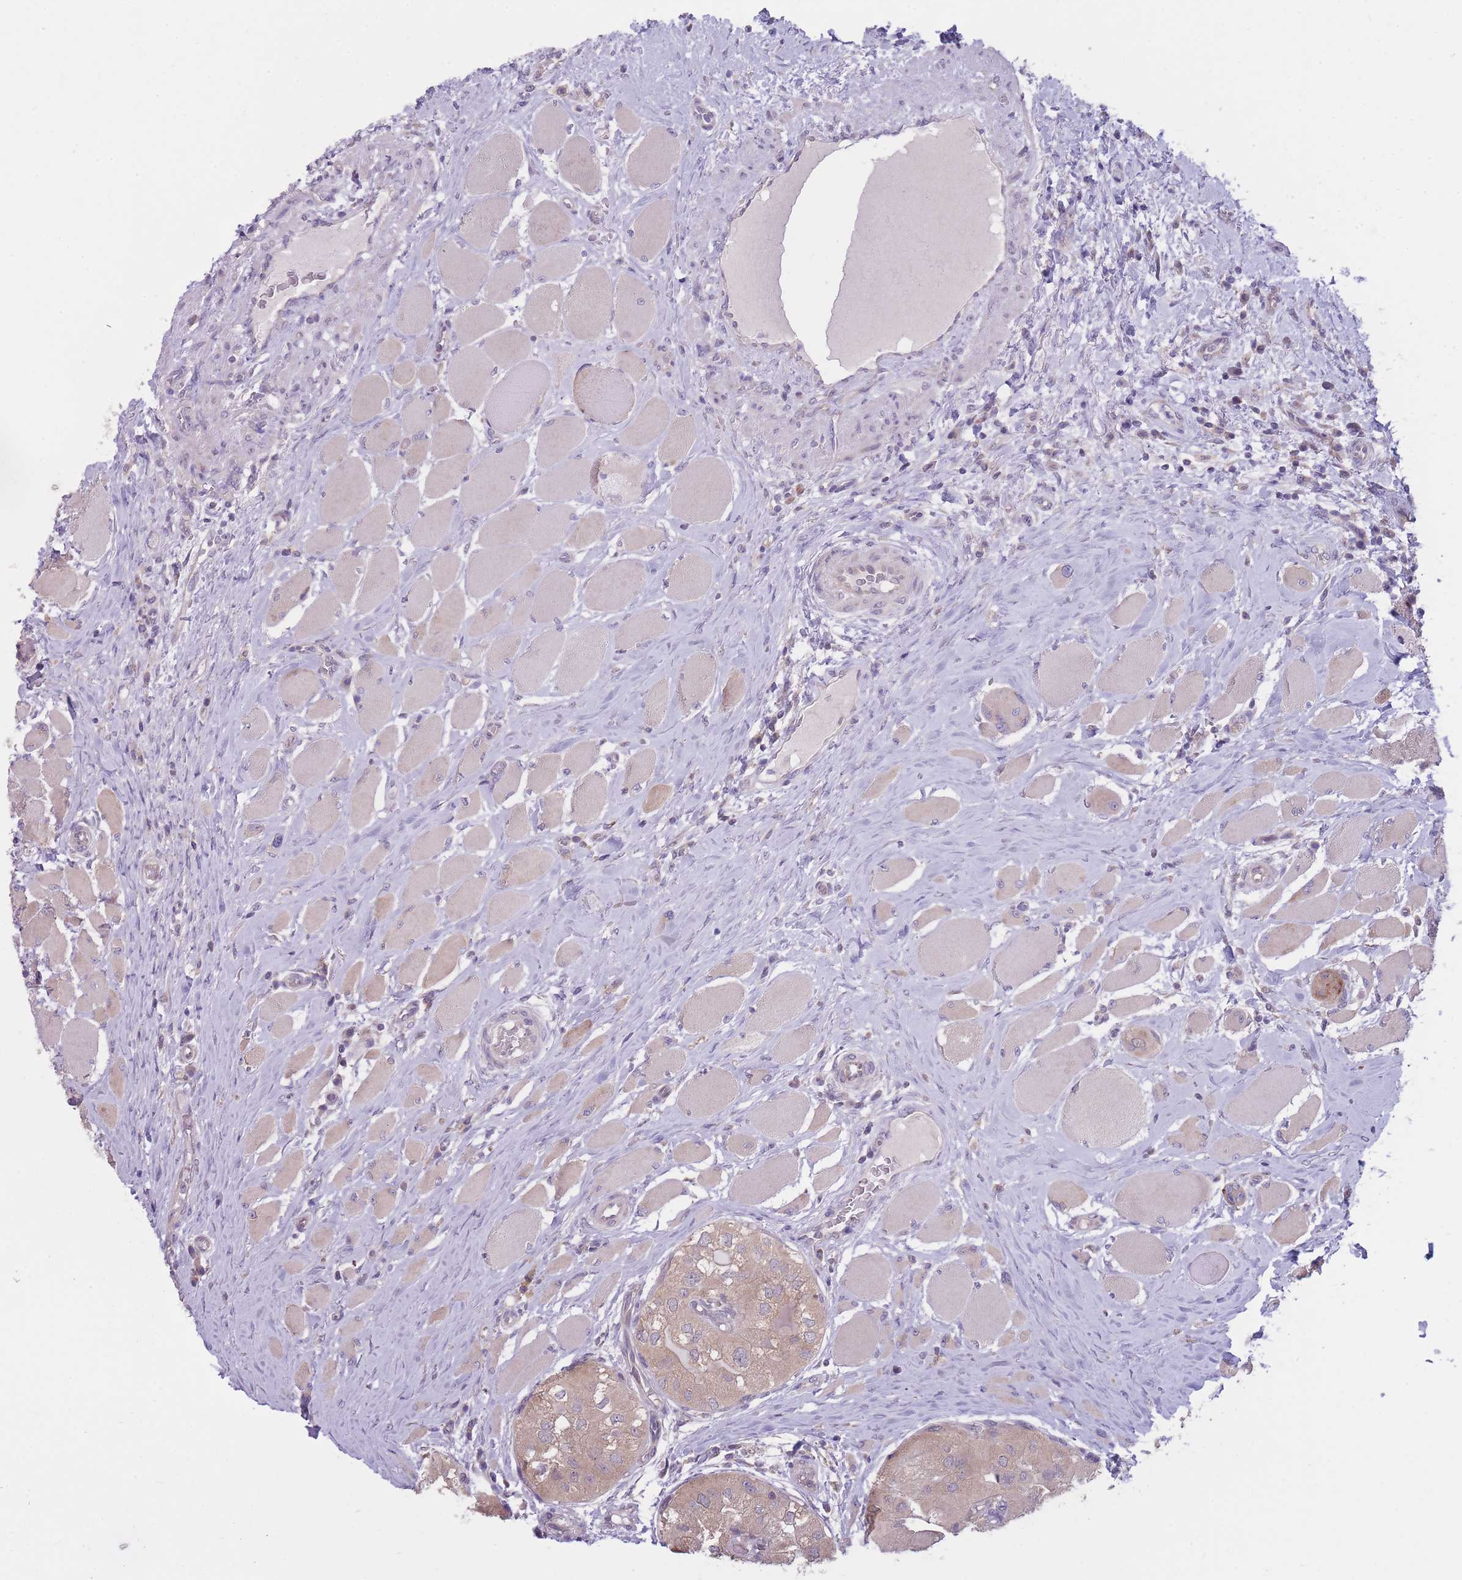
{"staining": {"intensity": "weak", "quantity": ">75%", "location": "cytoplasmic/membranous"}, "tissue": "thyroid cancer", "cell_type": "Tumor cells", "image_type": "cancer", "snomed": [{"axis": "morphology", "description": "Papillary adenocarcinoma, NOS"}, {"axis": "topography", "description": "Thyroid gland"}], "caption": "Thyroid cancer tissue demonstrates weak cytoplasmic/membranous expression in approximately >75% of tumor cells, visualized by immunohistochemistry.", "gene": "CCT6B", "patient": {"sex": "female", "age": 59}}